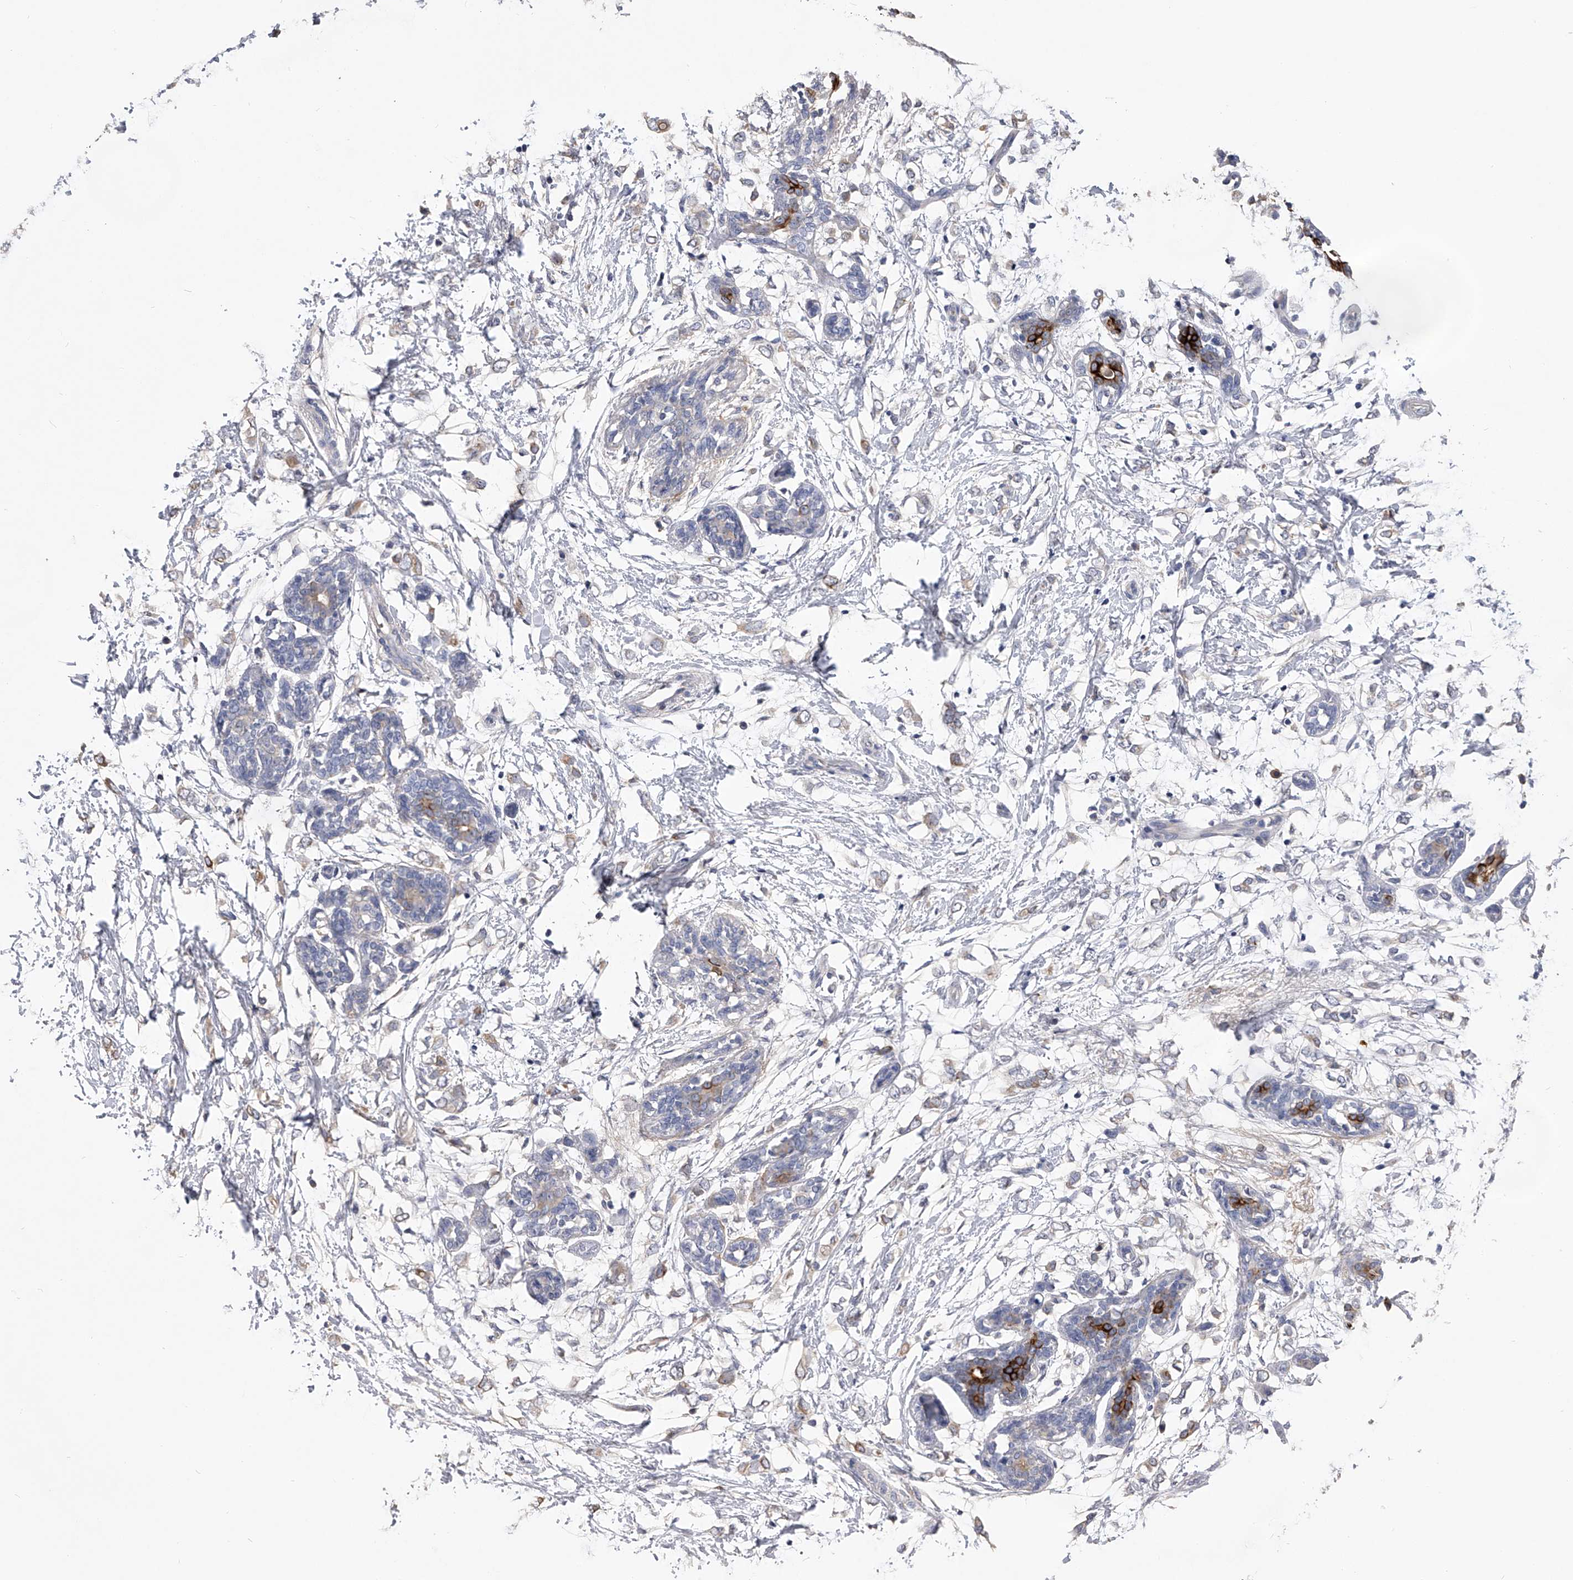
{"staining": {"intensity": "negative", "quantity": "none", "location": "none"}, "tissue": "breast cancer", "cell_type": "Tumor cells", "image_type": "cancer", "snomed": [{"axis": "morphology", "description": "Normal tissue, NOS"}, {"axis": "morphology", "description": "Lobular carcinoma"}, {"axis": "topography", "description": "Breast"}], "caption": "Human lobular carcinoma (breast) stained for a protein using IHC shows no expression in tumor cells.", "gene": "MDN1", "patient": {"sex": "female", "age": 47}}